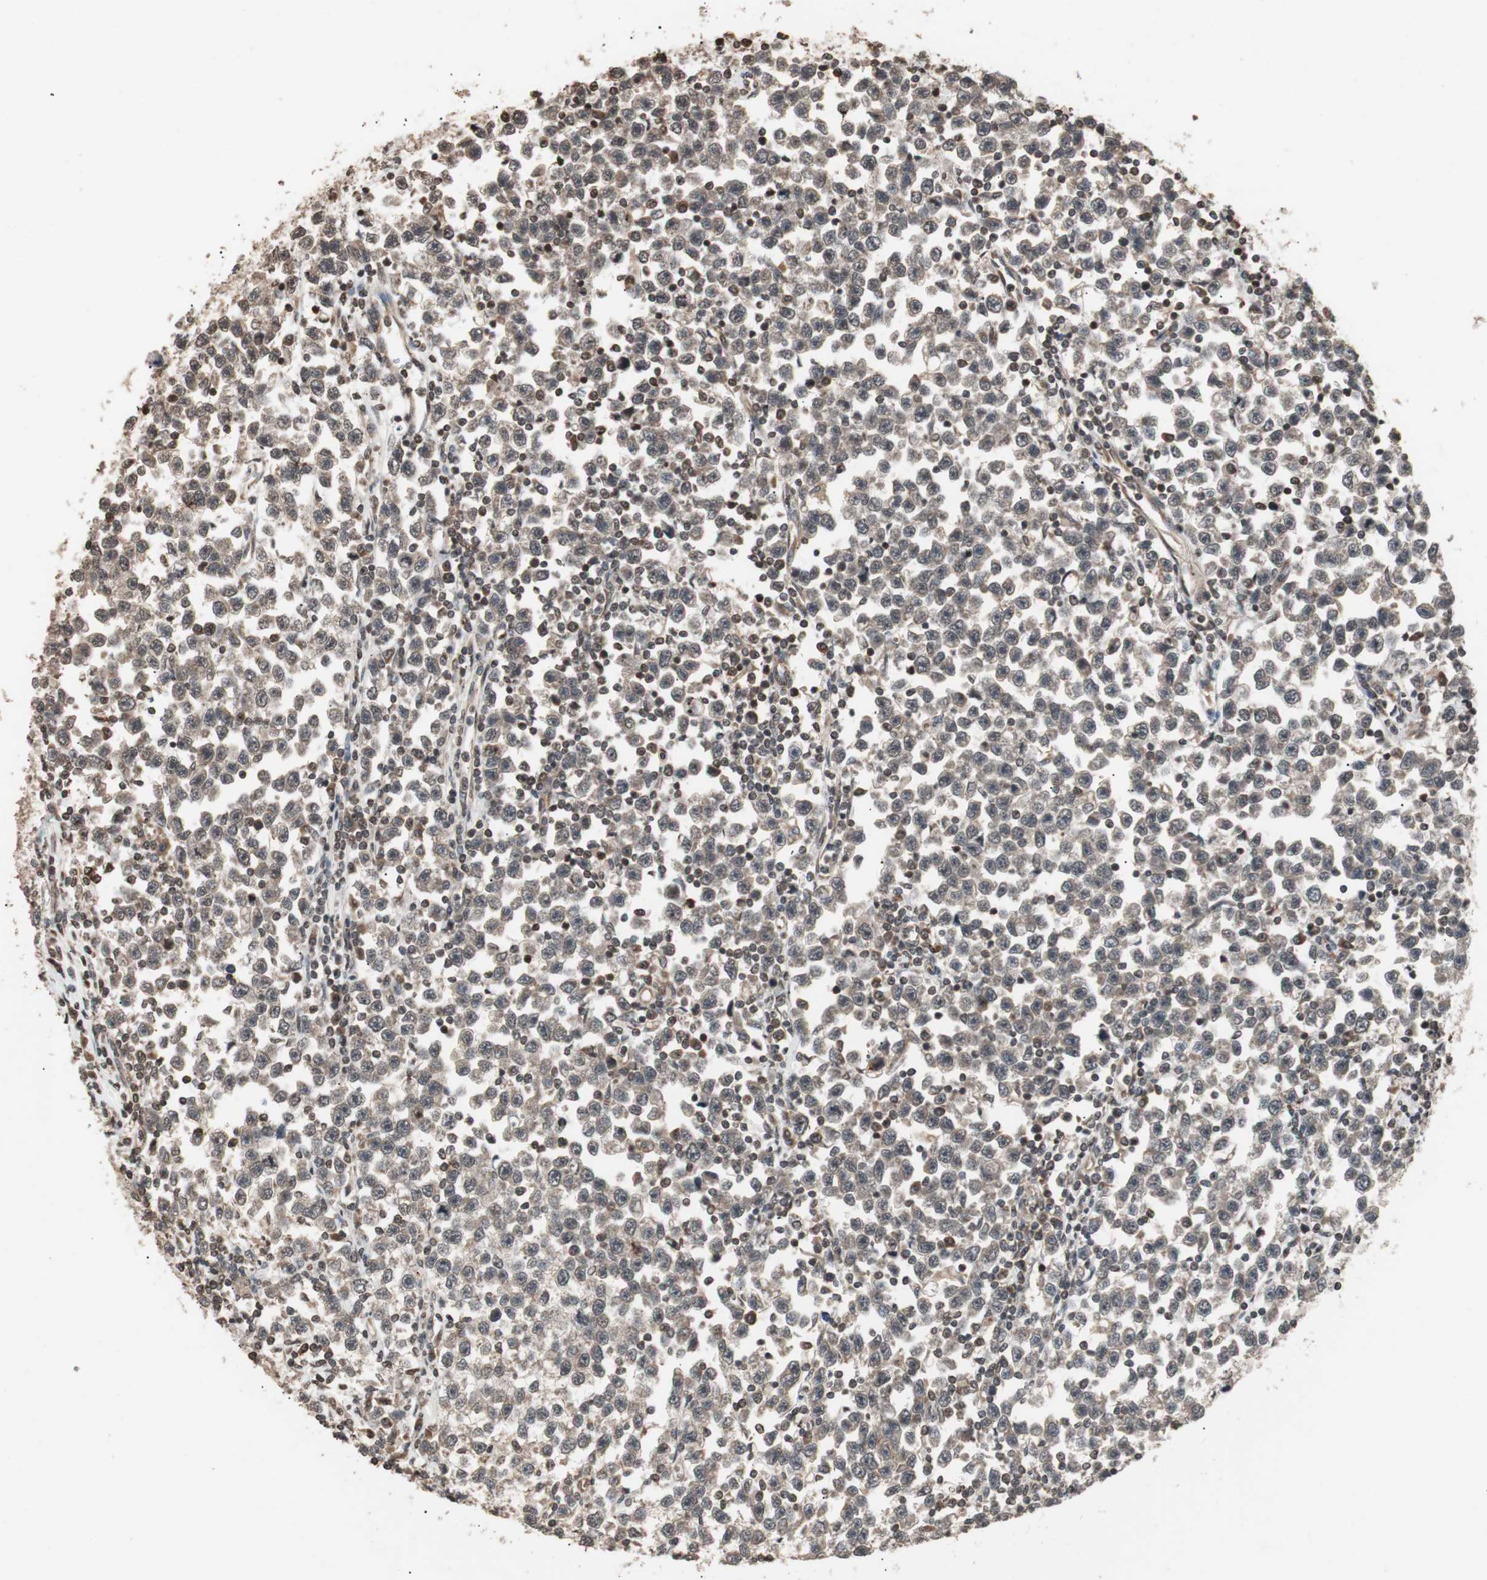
{"staining": {"intensity": "weak", "quantity": ">75%", "location": "cytoplasmic/membranous"}, "tissue": "testis cancer", "cell_type": "Tumor cells", "image_type": "cancer", "snomed": [{"axis": "morphology", "description": "Seminoma, NOS"}, {"axis": "topography", "description": "Testis"}], "caption": "A brown stain highlights weak cytoplasmic/membranous positivity of a protein in testis cancer (seminoma) tumor cells.", "gene": "ZFC3H1", "patient": {"sex": "male", "age": 43}}